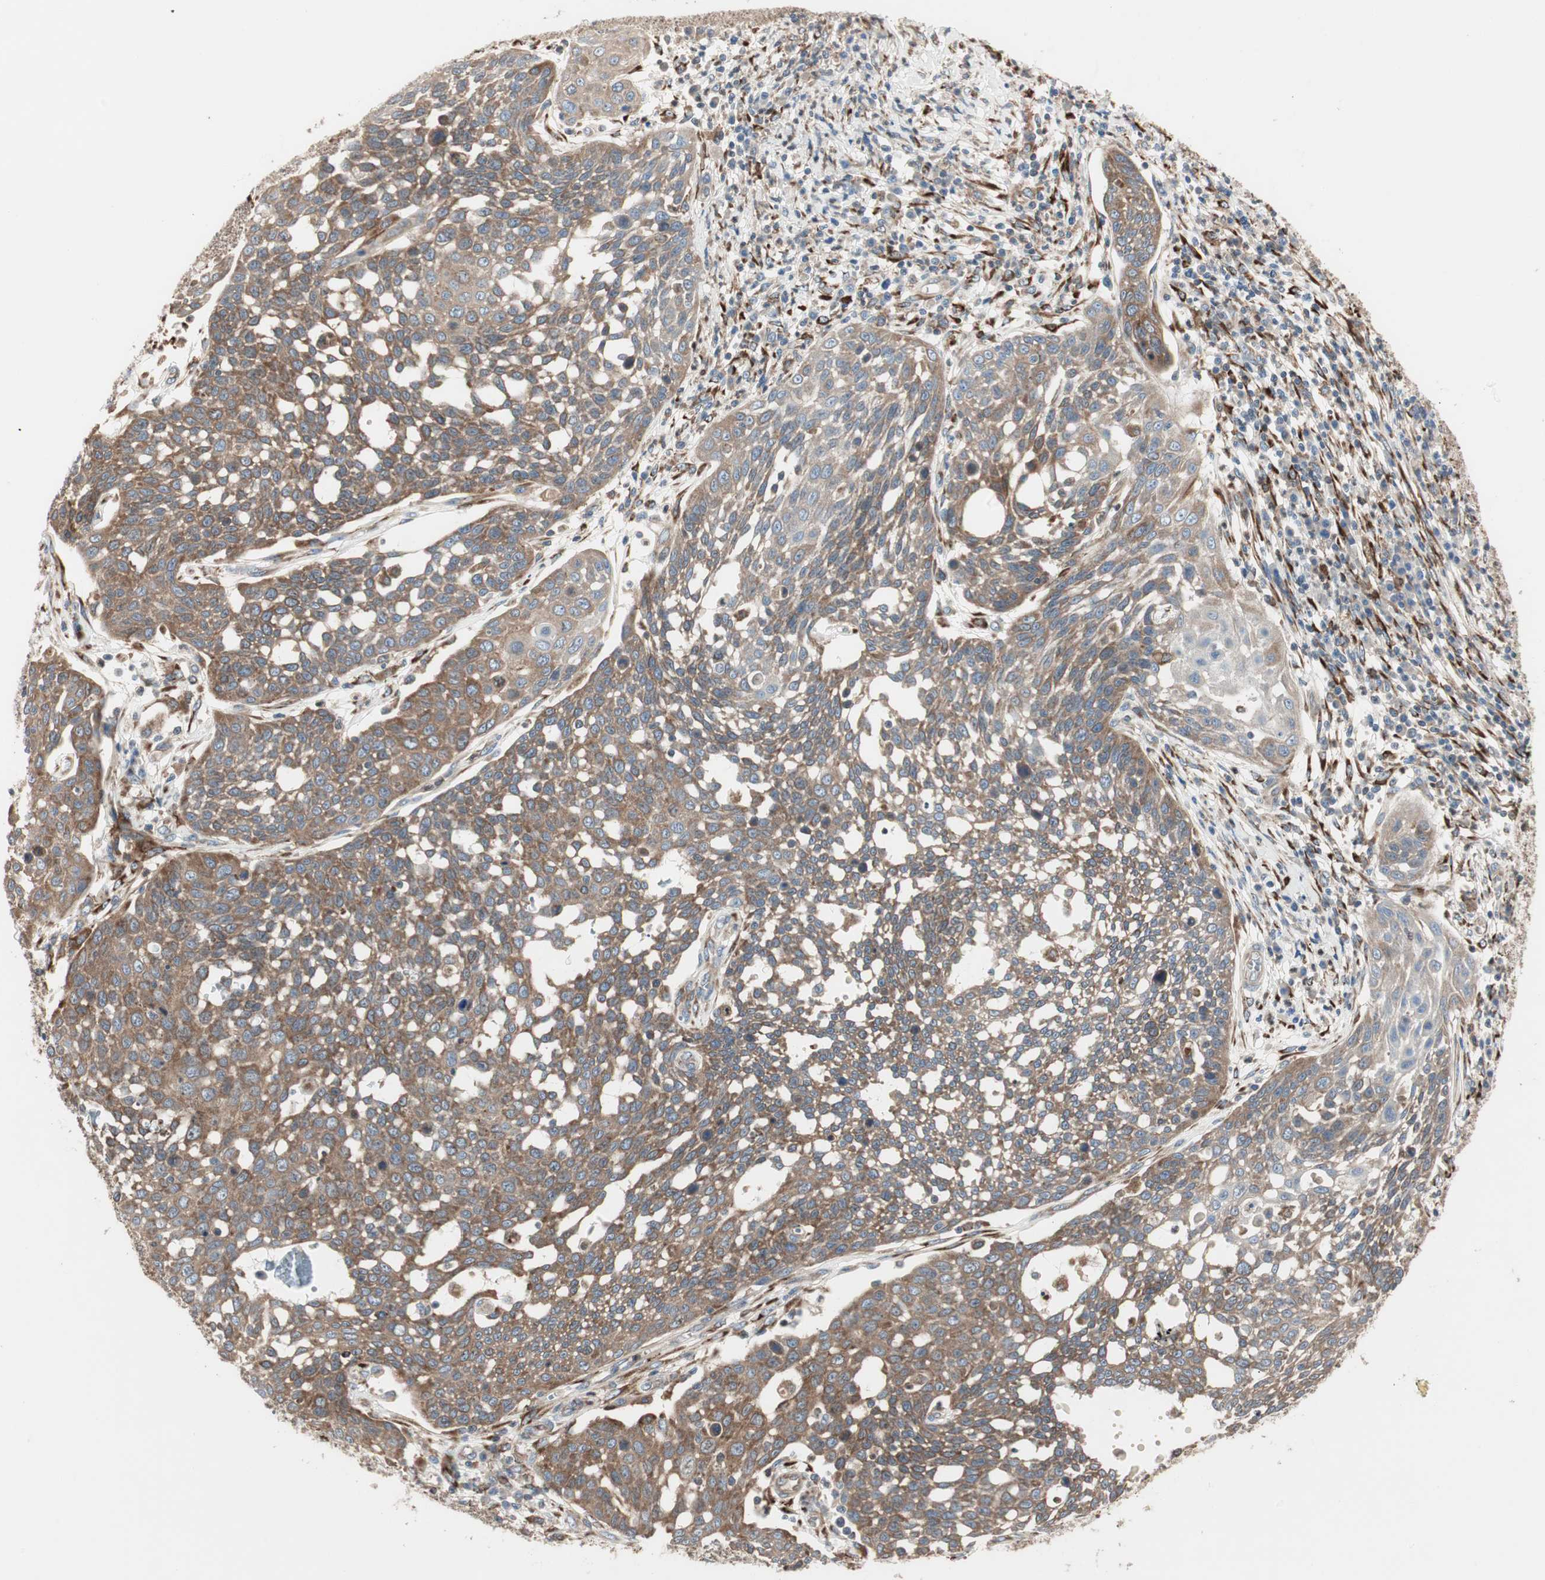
{"staining": {"intensity": "moderate", "quantity": ">75%", "location": "cytoplasmic/membranous"}, "tissue": "cervical cancer", "cell_type": "Tumor cells", "image_type": "cancer", "snomed": [{"axis": "morphology", "description": "Squamous cell carcinoma, NOS"}, {"axis": "topography", "description": "Cervix"}], "caption": "Protein expression analysis of cervical cancer shows moderate cytoplasmic/membranous expression in approximately >75% of tumor cells. (Brightfield microscopy of DAB IHC at high magnification).", "gene": "H6PD", "patient": {"sex": "female", "age": 34}}